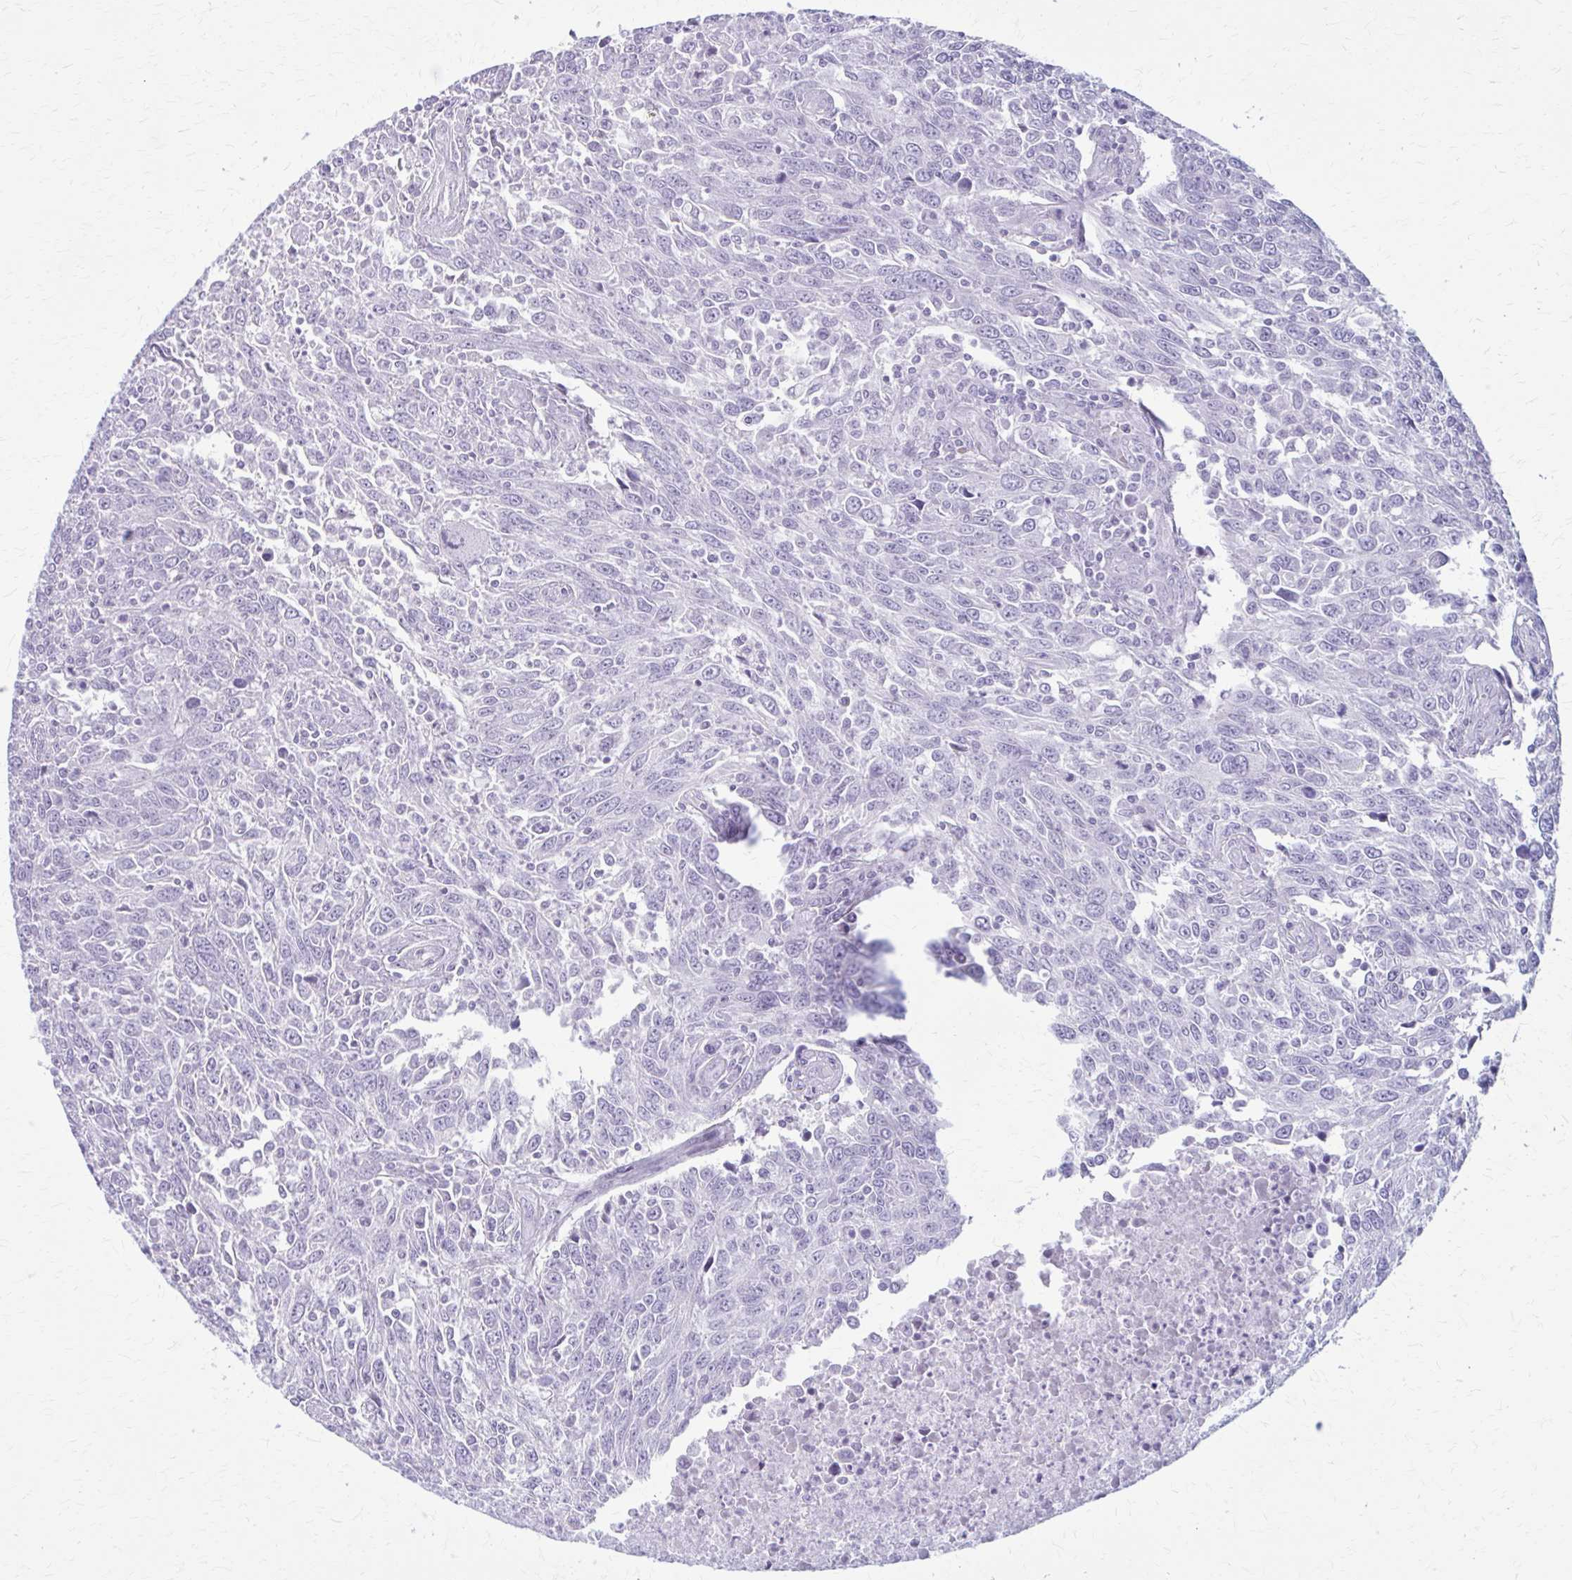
{"staining": {"intensity": "negative", "quantity": "none", "location": "none"}, "tissue": "breast cancer", "cell_type": "Tumor cells", "image_type": "cancer", "snomed": [{"axis": "morphology", "description": "Duct carcinoma"}, {"axis": "topography", "description": "Breast"}], "caption": "The immunohistochemistry (IHC) photomicrograph has no significant positivity in tumor cells of breast invasive ductal carcinoma tissue. (Brightfield microscopy of DAB IHC at high magnification).", "gene": "ZDHHC7", "patient": {"sex": "female", "age": 50}}